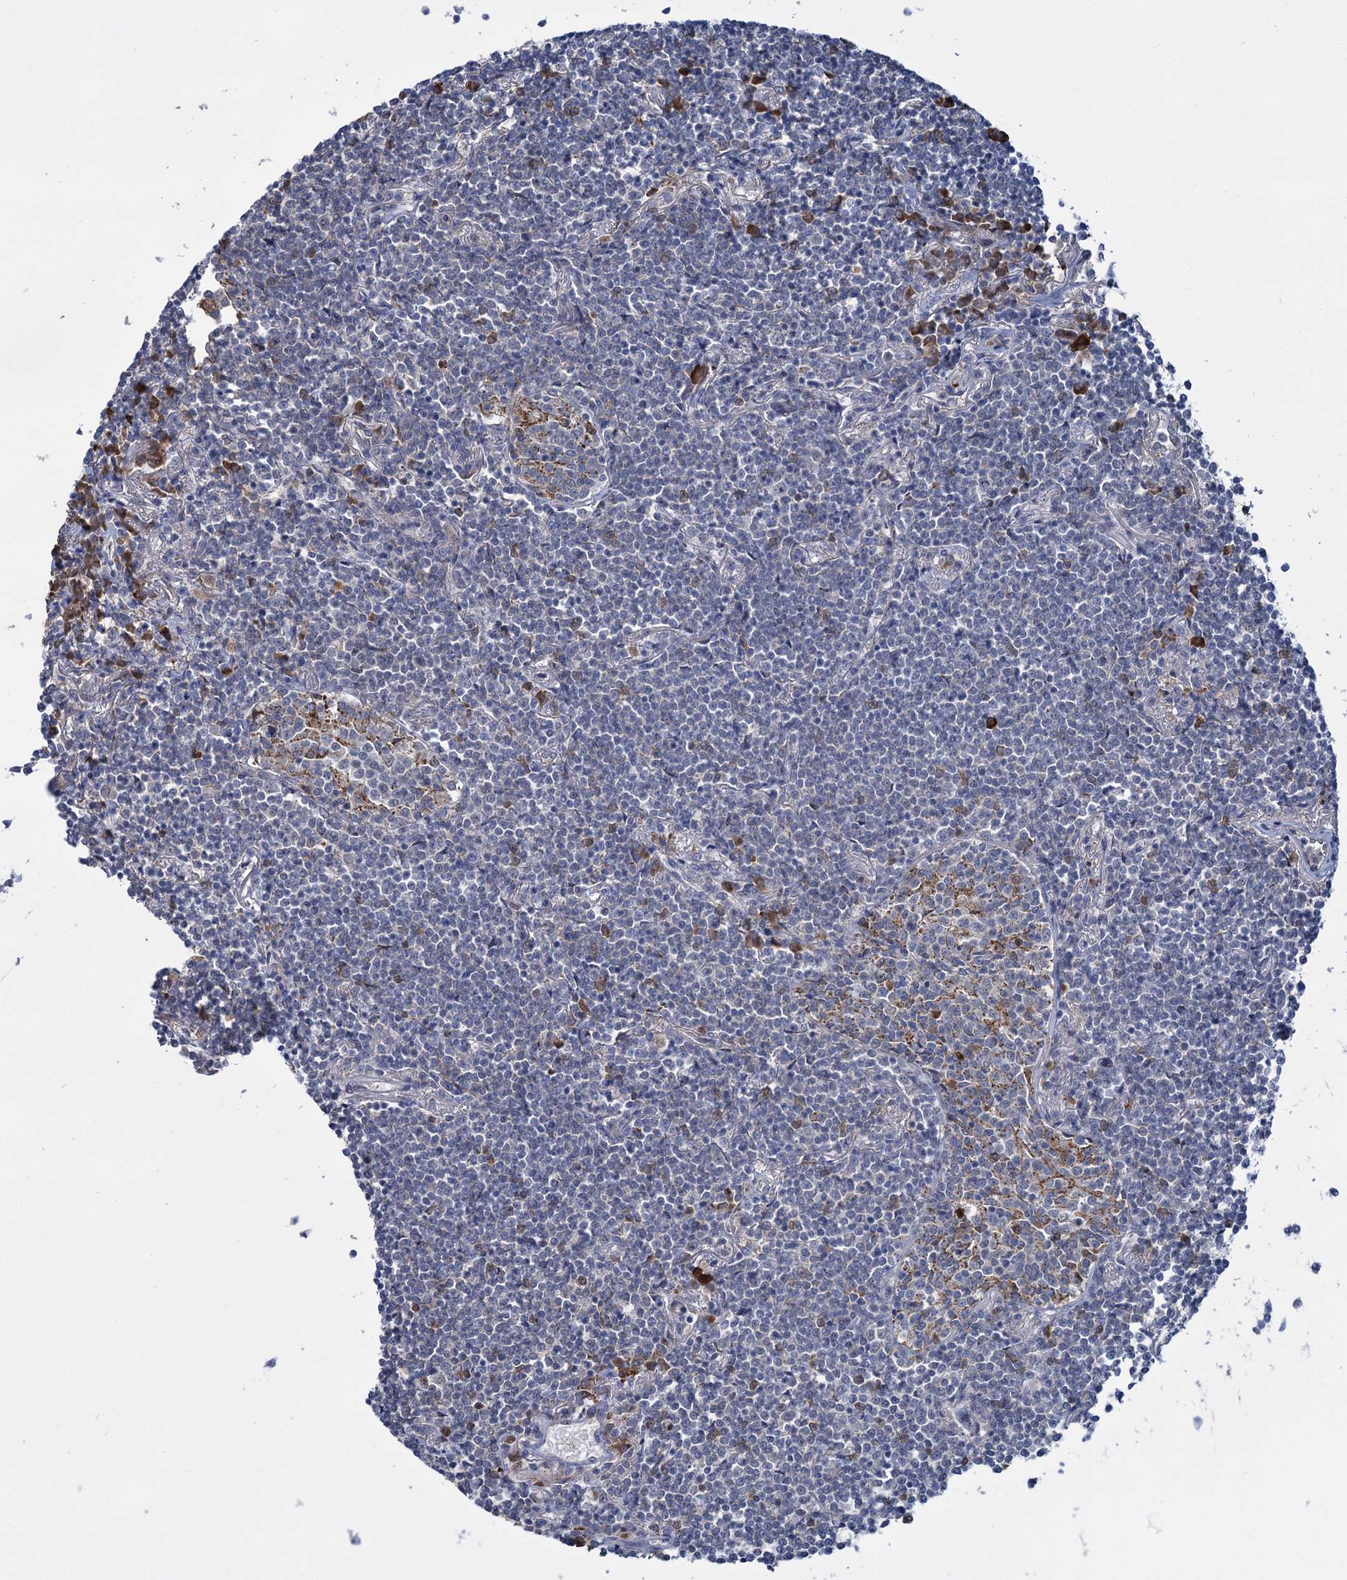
{"staining": {"intensity": "weak", "quantity": "<25%", "location": "cytoplasmic/membranous"}, "tissue": "lymphoma", "cell_type": "Tumor cells", "image_type": "cancer", "snomed": [{"axis": "morphology", "description": "Malignant lymphoma, non-Hodgkin's type, Low grade"}, {"axis": "topography", "description": "Lung"}], "caption": "A high-resolution photomicrograph shows IHC staining of malignant lymphoma, non-Hodgkin's type (low-grade), which displays no significant staining in tumor cells. Brightfield microscopy of immunohistochemistry stained with DAB (3,3'-diaminobenzidine) (brown) and hematoxylin (blue), captured at high magnification.", "gene": "LPIN1", "patient": {"sex": "female", "age": 71}}